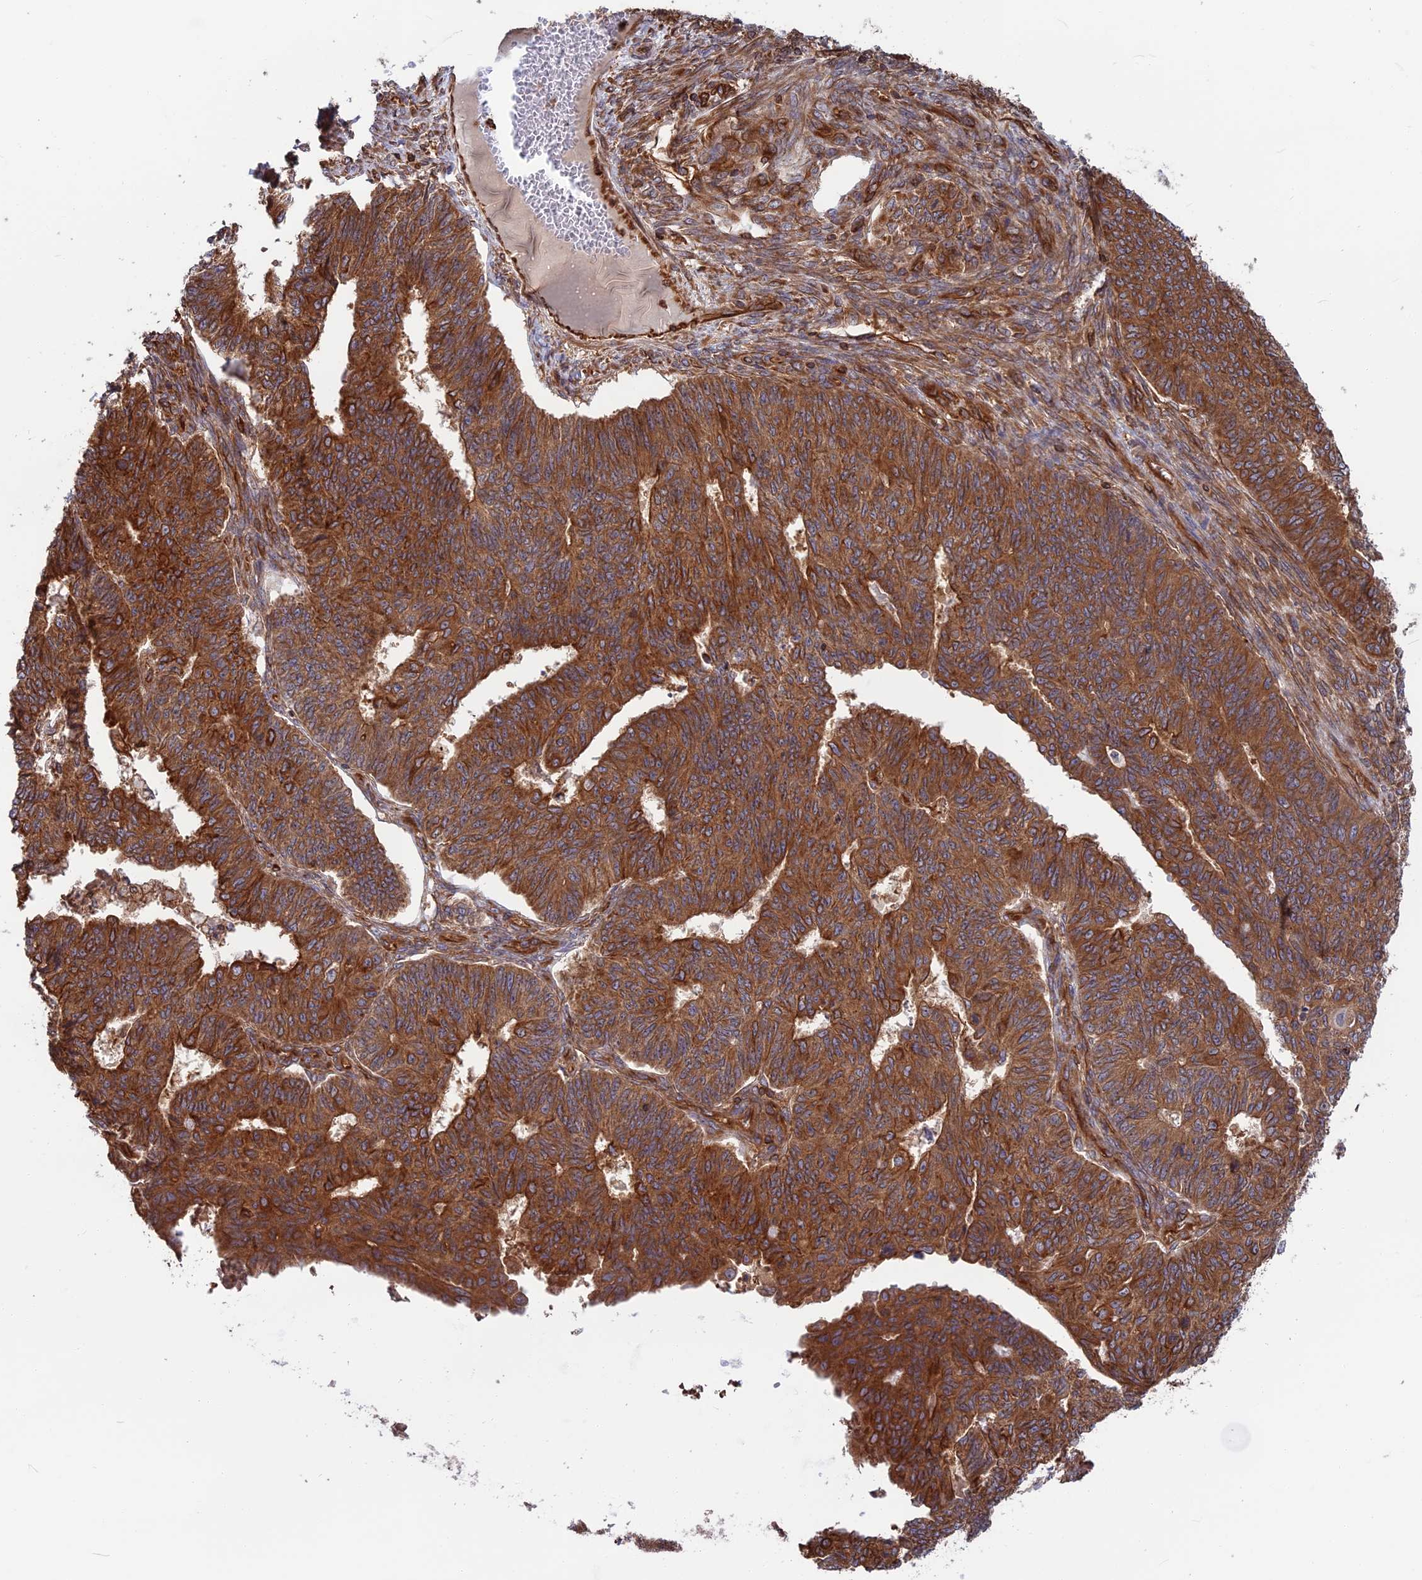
{"staining": {"intensity": "strong", "quantity": ">75%", "location": "cytoplasmic/membranous"}, "tissue": "endometrial cancer", "cell_type": "Tumor cells", "image_type": "cancer", "snomed": [{"axis": "morphology", "description": "Adenocarcinoma, NOS"}, {"axis": "topography", "description": "Endometrium"}], "caption": "Human endometrial cancer stained with a protein marker shows strong staining in tumor cells.", "gene": "WDR1", "patient": {"sex": "female", "age": 32}}